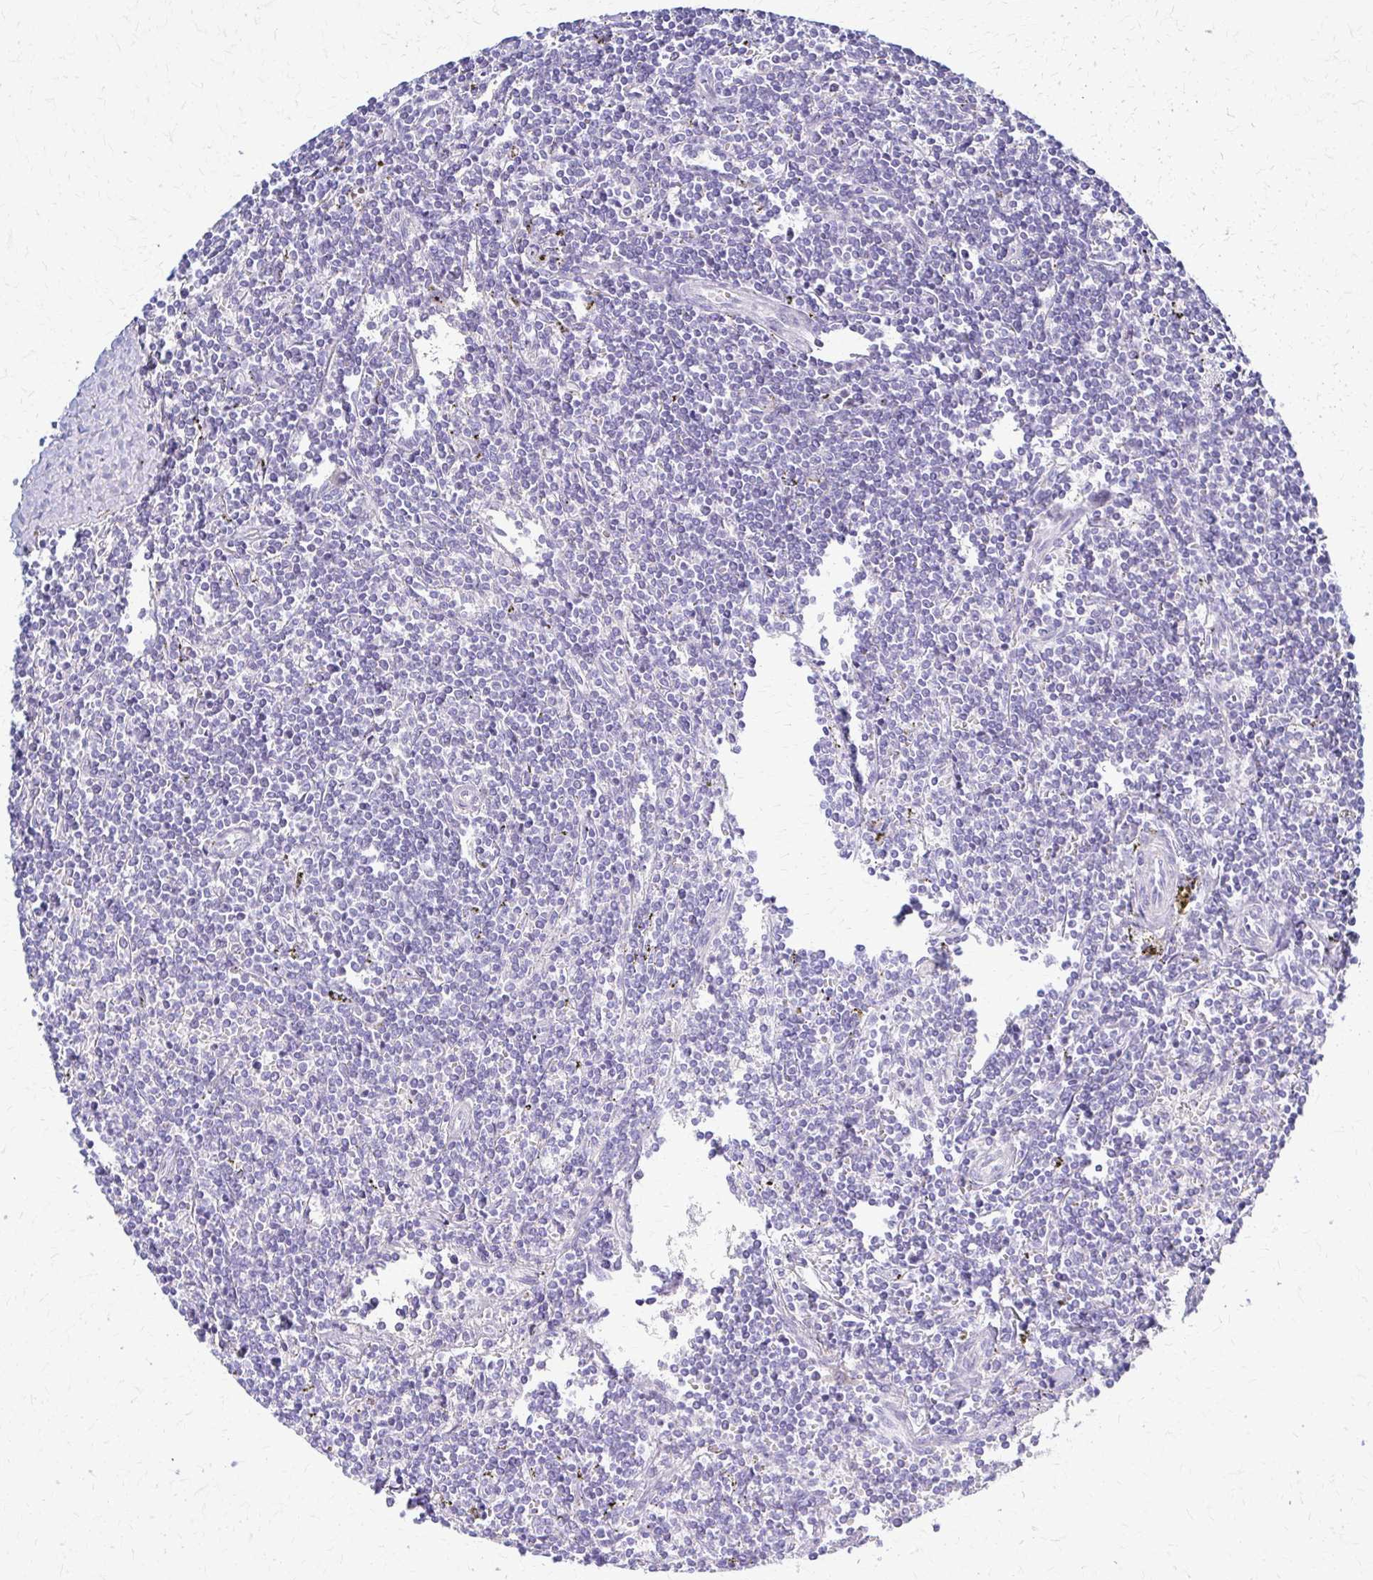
{"staining": {"intensity": "negative", "quantity": "none", "location": "none"}, "tissue": "lymphoma", "cell_type": "Tumor cells", "image_type": "cancer", "snomed": [{"axis": "morphology", "description": "Malignant lymphoma, non-Hodgkin's type, Low grade"}, {"axis": "topography", "description": "Spleen"}], "caption": "Immunohistochemical staining of human lymphoma exhibits no significant staining in tumor cells.", "gene": "RHOBTB2", "patient": {"sex": "male", "age": 78}}